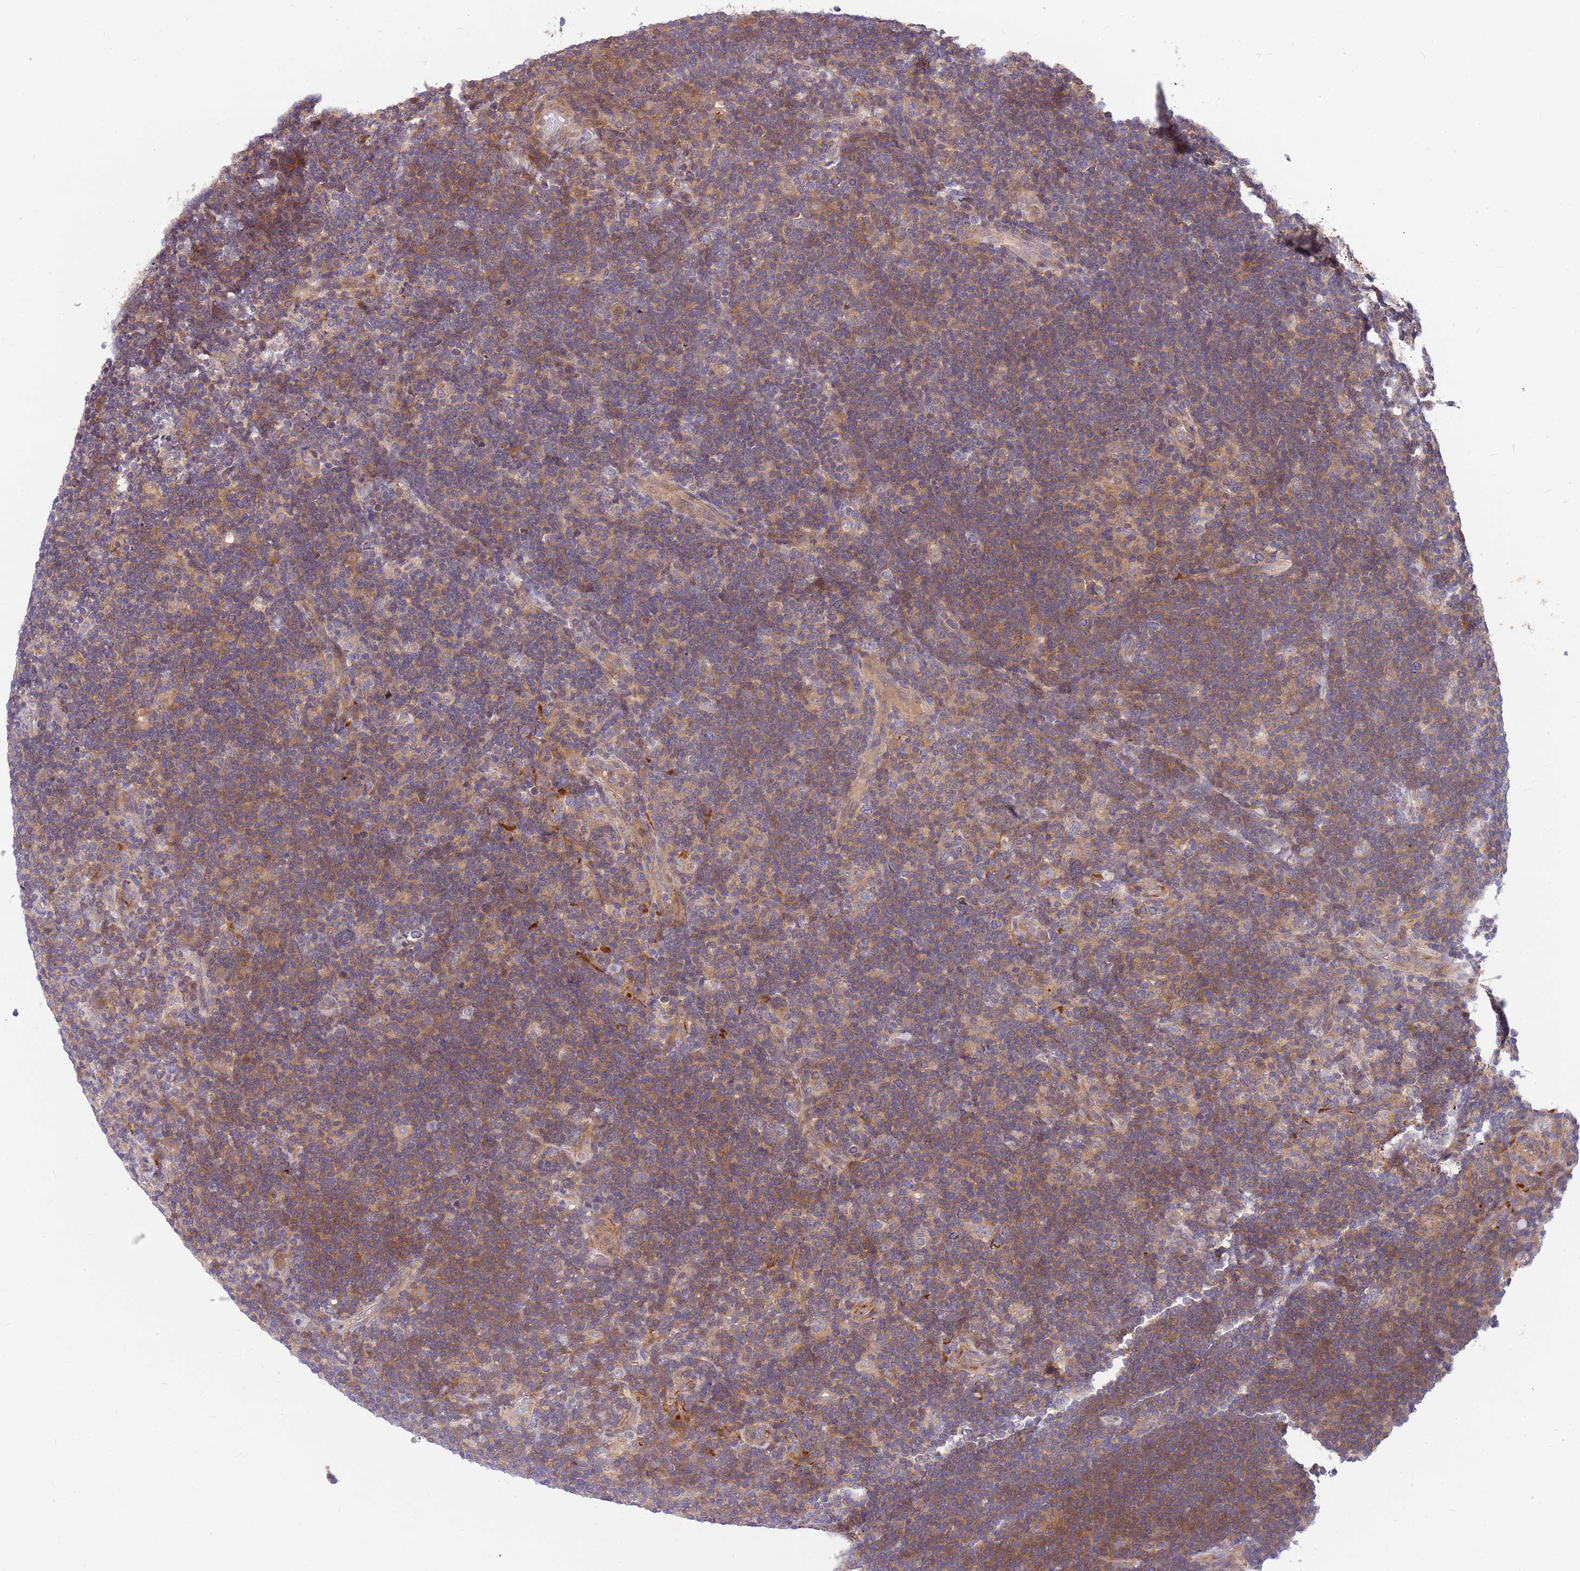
{"staining": {"intensity": "weak", "quantity": "<25%", "location": "cytoplasmic/membranous"}, "tissue": "lymphoma", "cell_type": "Tumor cells", "image_type": "cancer", "snomed": [{"axis": "morphology", "description": "Hodgkin's disease, NOS"}, {"axis": "topography", "description": "Lymph node"}], "caption": "Lymphoma stained for a protein using immunohistochemistry reveals no expression tumor cells.", "gene": "MVD", "patient": {"sex": "female", "age": 57}}